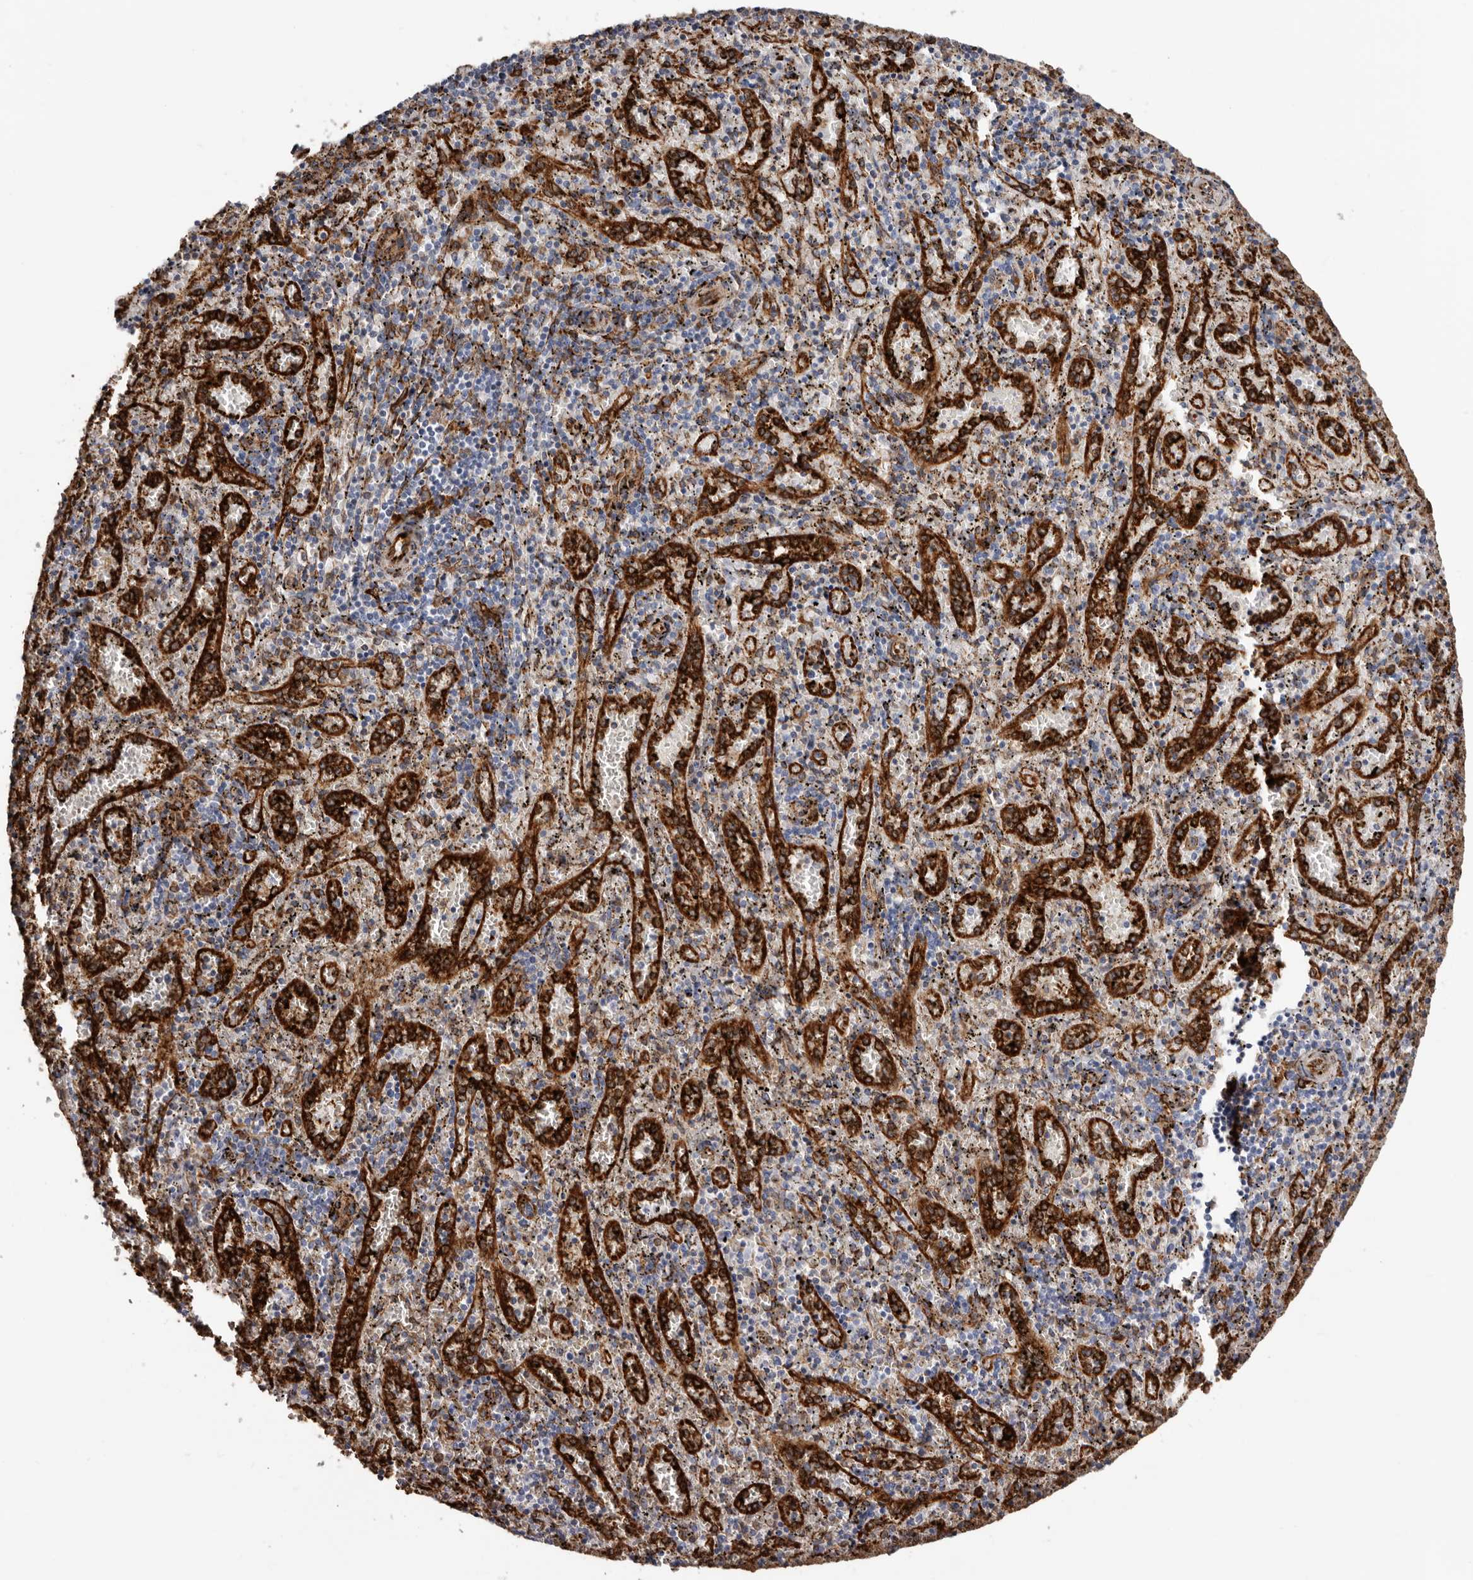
{"staining": {"intensity": "negative", "quantity": "none", "location": "none"}, "tissue": "spleen", "cell_type": "Cells in red pulp", "image_type": "normal", "snomed": [{"axis": "morphology", "description": "Normal tissue, NOS"}, {"axis": "topography", "description": "Spleen"}], "caption": "Cells in red pulp show no significant protein staining in unremarkable spleen.", "gene": "SEMA3E", "patient": {"sex": "male", "age": 11}}